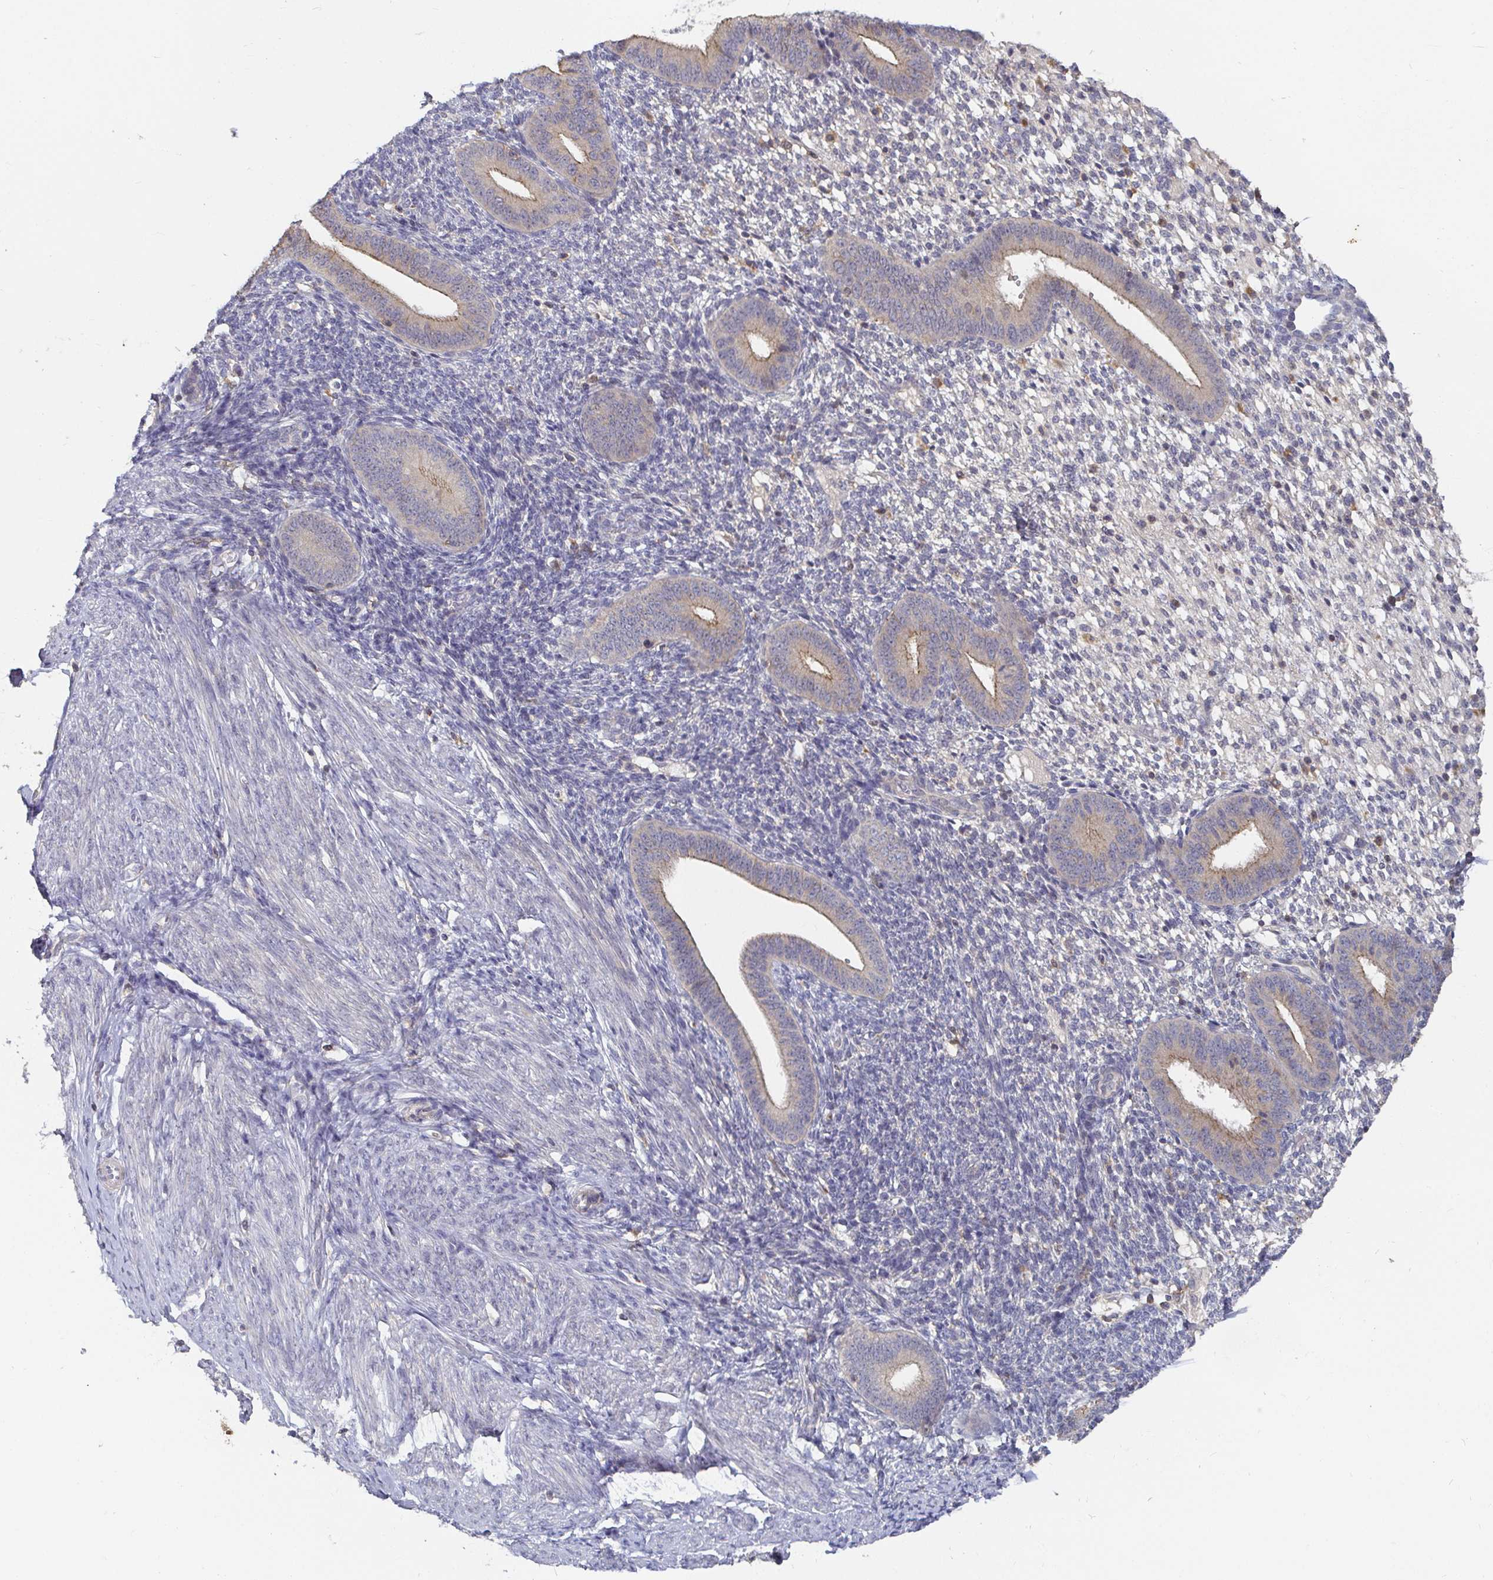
{"staining": {"intensity": "negative", "quantity": "none", "location": "none"}, "tissue": "endometrium", "cell_type": "Cells in endometrial stroma", "image_type": "normal", "snomed": [{"axis": "morphology", "description": "Normal tissue, NOS"}, {"axis": "topography", "description": "Endometrium"}], "caption": "Immunohistochemistry (IHC) photomicrograph of unremarkable endometrium stained for a protein (brown), which demonstrates no staining in cells in endometrial stroma.", "gene": "CDH18", "patient": {"sex": "female", "age": 40}}